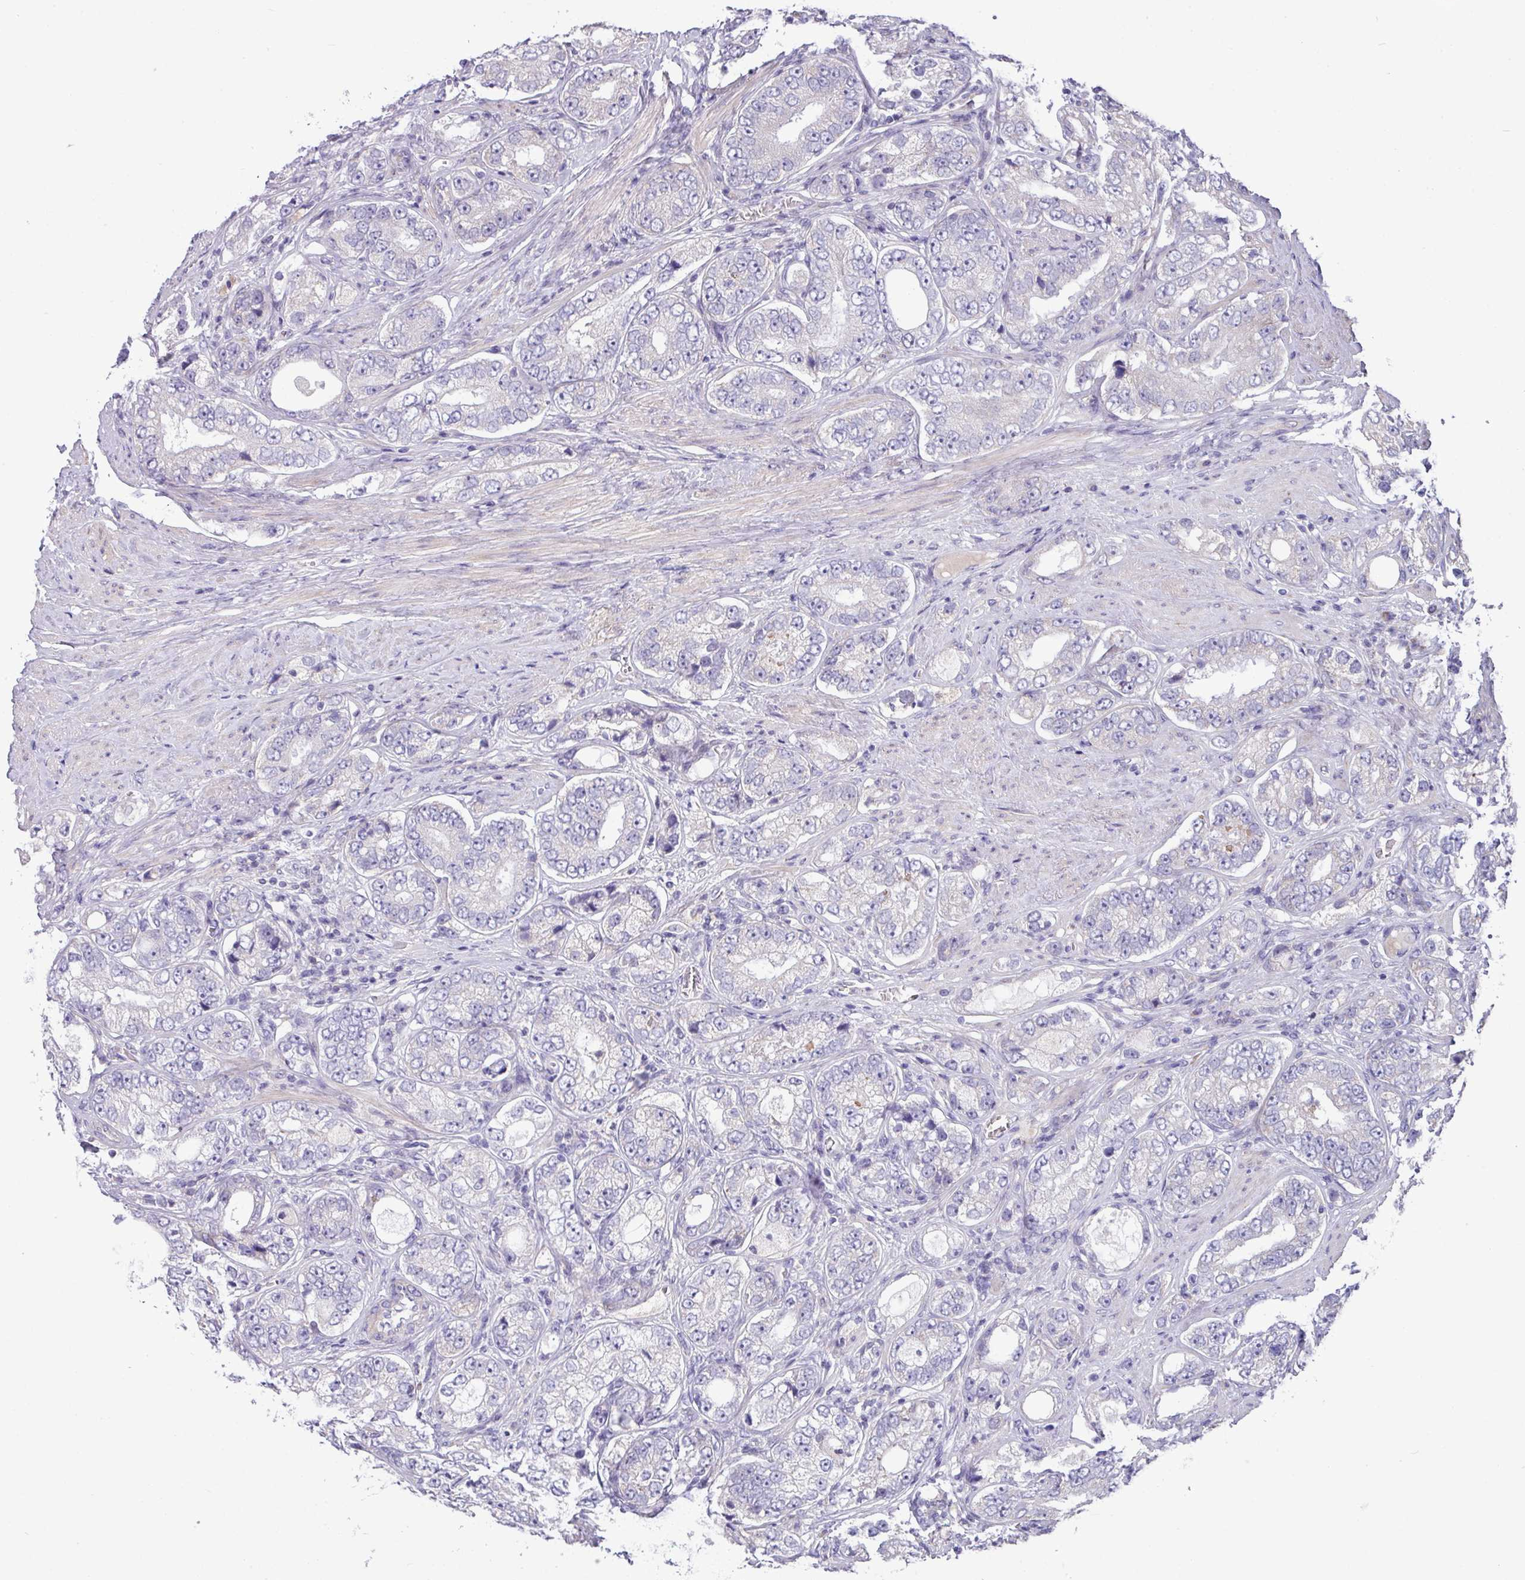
{"staining": {"intensity": "negative", "quantity": "none", "location": "none"}, "tissue": "prostate cancer", "cell_type": "Tumor cells", "image_type": "cancer", "snomed": [{"axis": "morphology", "description": "Adenocarcinoma, High grade"}, {"axis": "topography", "description": "Prostate"}], "caption": "An immunohistochemistry (IHC) histopathology image of prostate cancer is shown. There is no staining in tumor cells of prostate cancer.", "gene": "IRGC", "patient": {"sex": "male", "age": 56}}